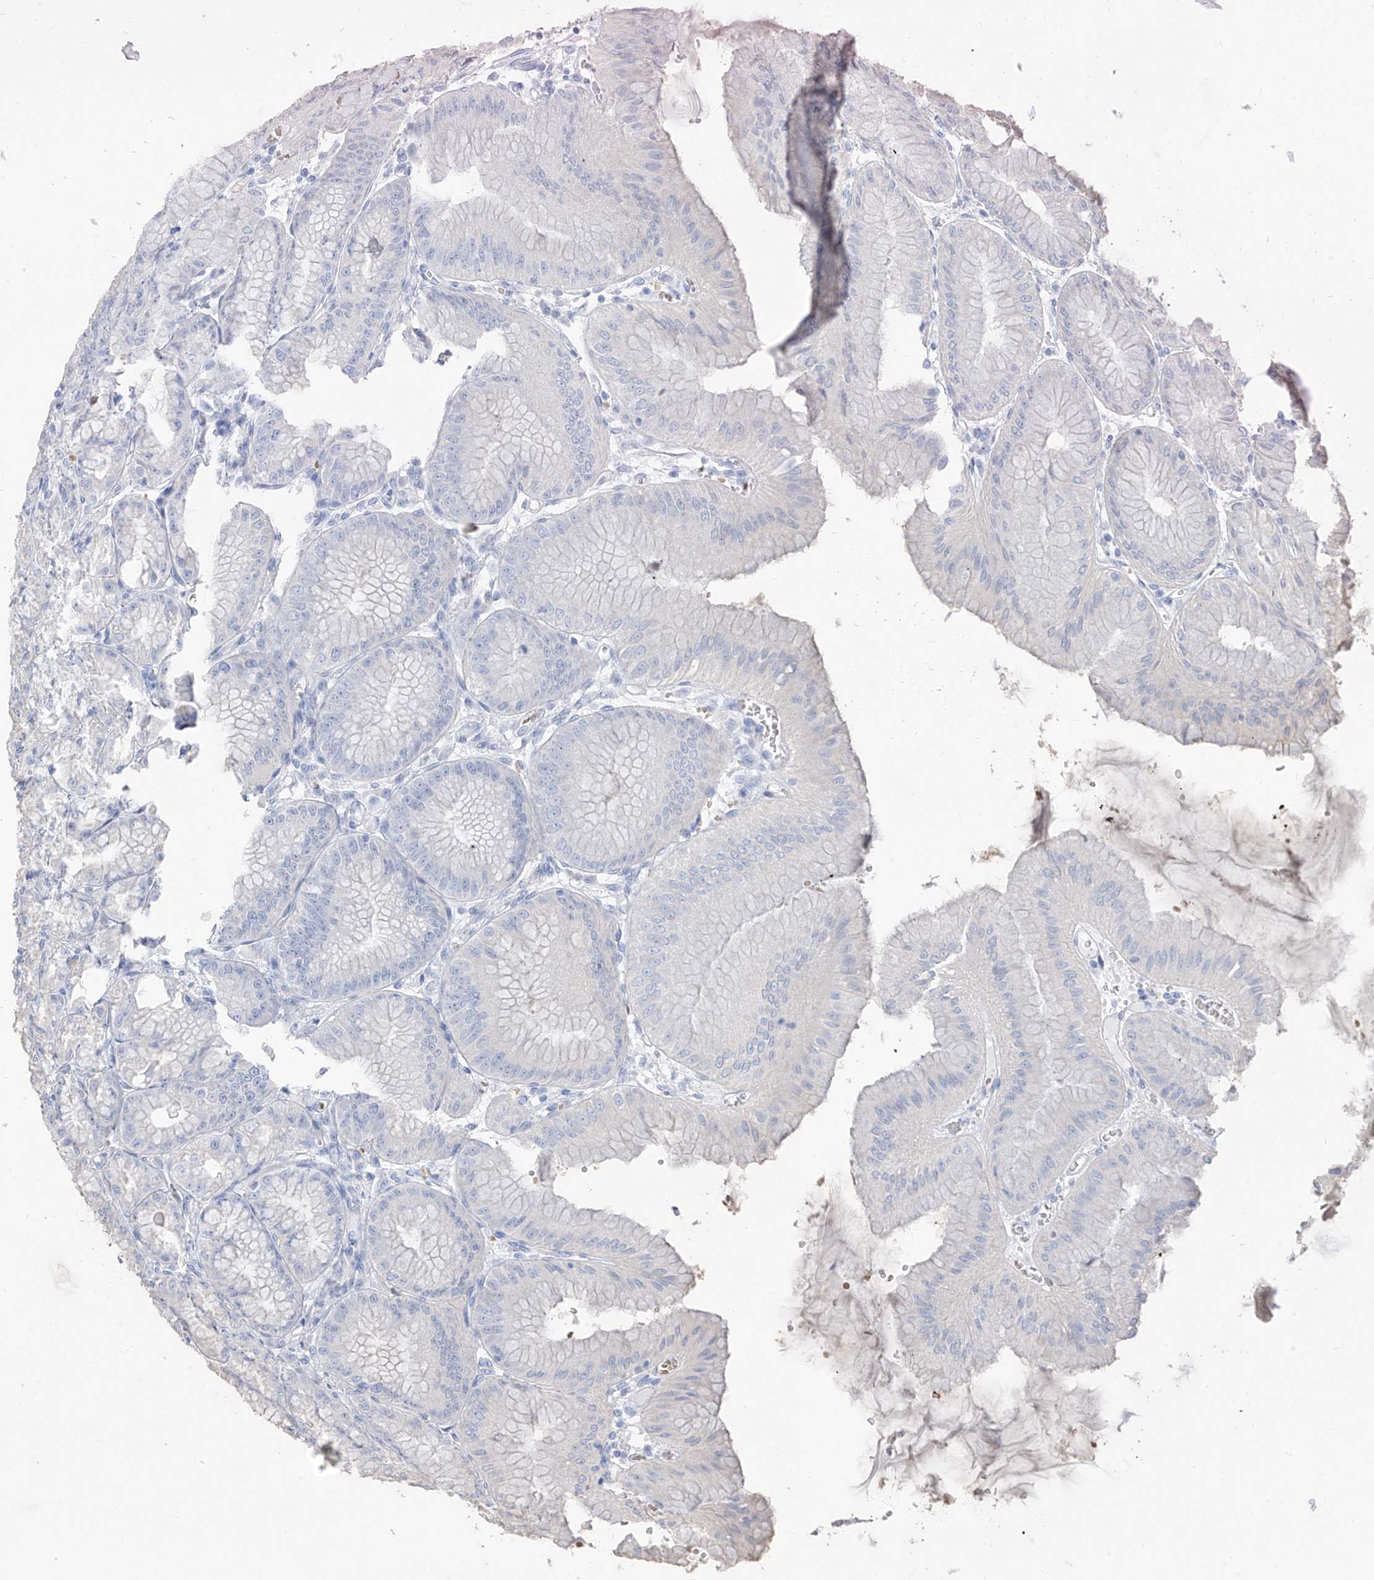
{"staining": {"intensity": "negative", "quantity": "none", "location": "none"}, "tissue": "stomach", "cell_type": "Glandular cells", "image_type": "normal", "snomed": [{"axis": "morphology", "description": "Normal tissue, NOS"}, {"axis": "topography", "description": "Stomach, lower"}], "caption": "Glandular cells show no significant staining in unremarkable stomach. The staining was performed using DAB to visualize the protein expression in brown, while the nuclei were stained in blue with hematoxylin (Magnification: 20x).", "gene": "PAFAH1B3", "patient": {"sex": "male", "age": 71}}